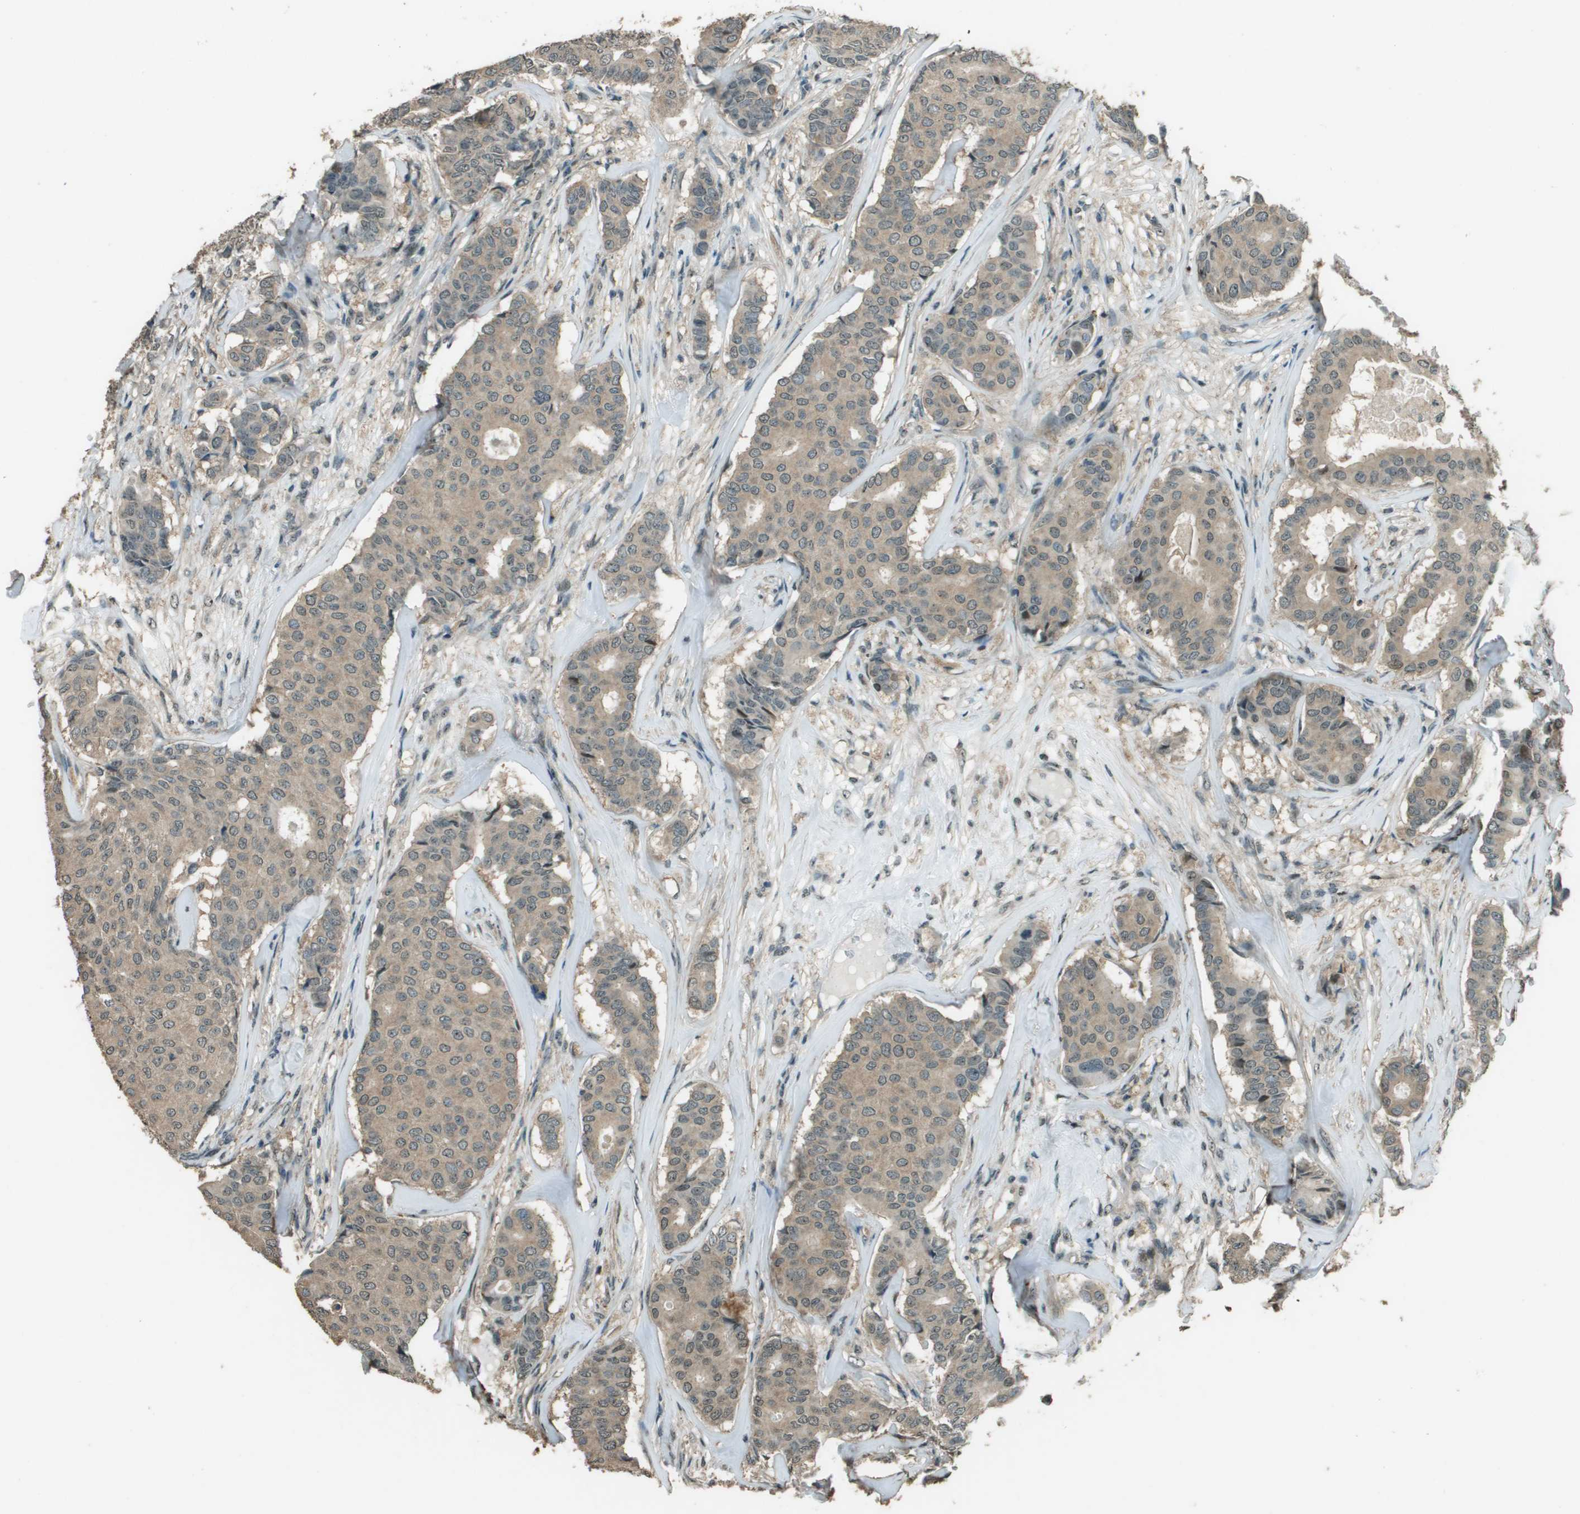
{"staining": {"intensity": "weak", "quantity": ">75%", "location": "cytoplasmic/membranous"}, "tissue": "breast cancer", "cell_type": "Tumor cells", "image_type": "cancer", "snomed": [{"axis": "morphology", "description": "Duct carcinoma"}, {"axis": "topography", "description": "Breast"}], "caption": "Immunohistochemical staining of human breast infiltrating ductal carcinoma demonstrates low levels of weak cytoplasmic/membranous protein positivity in approximately >75% of tumor cells.", "gene": "SDC3", "patient": {"sex": "female", "age": 75}}